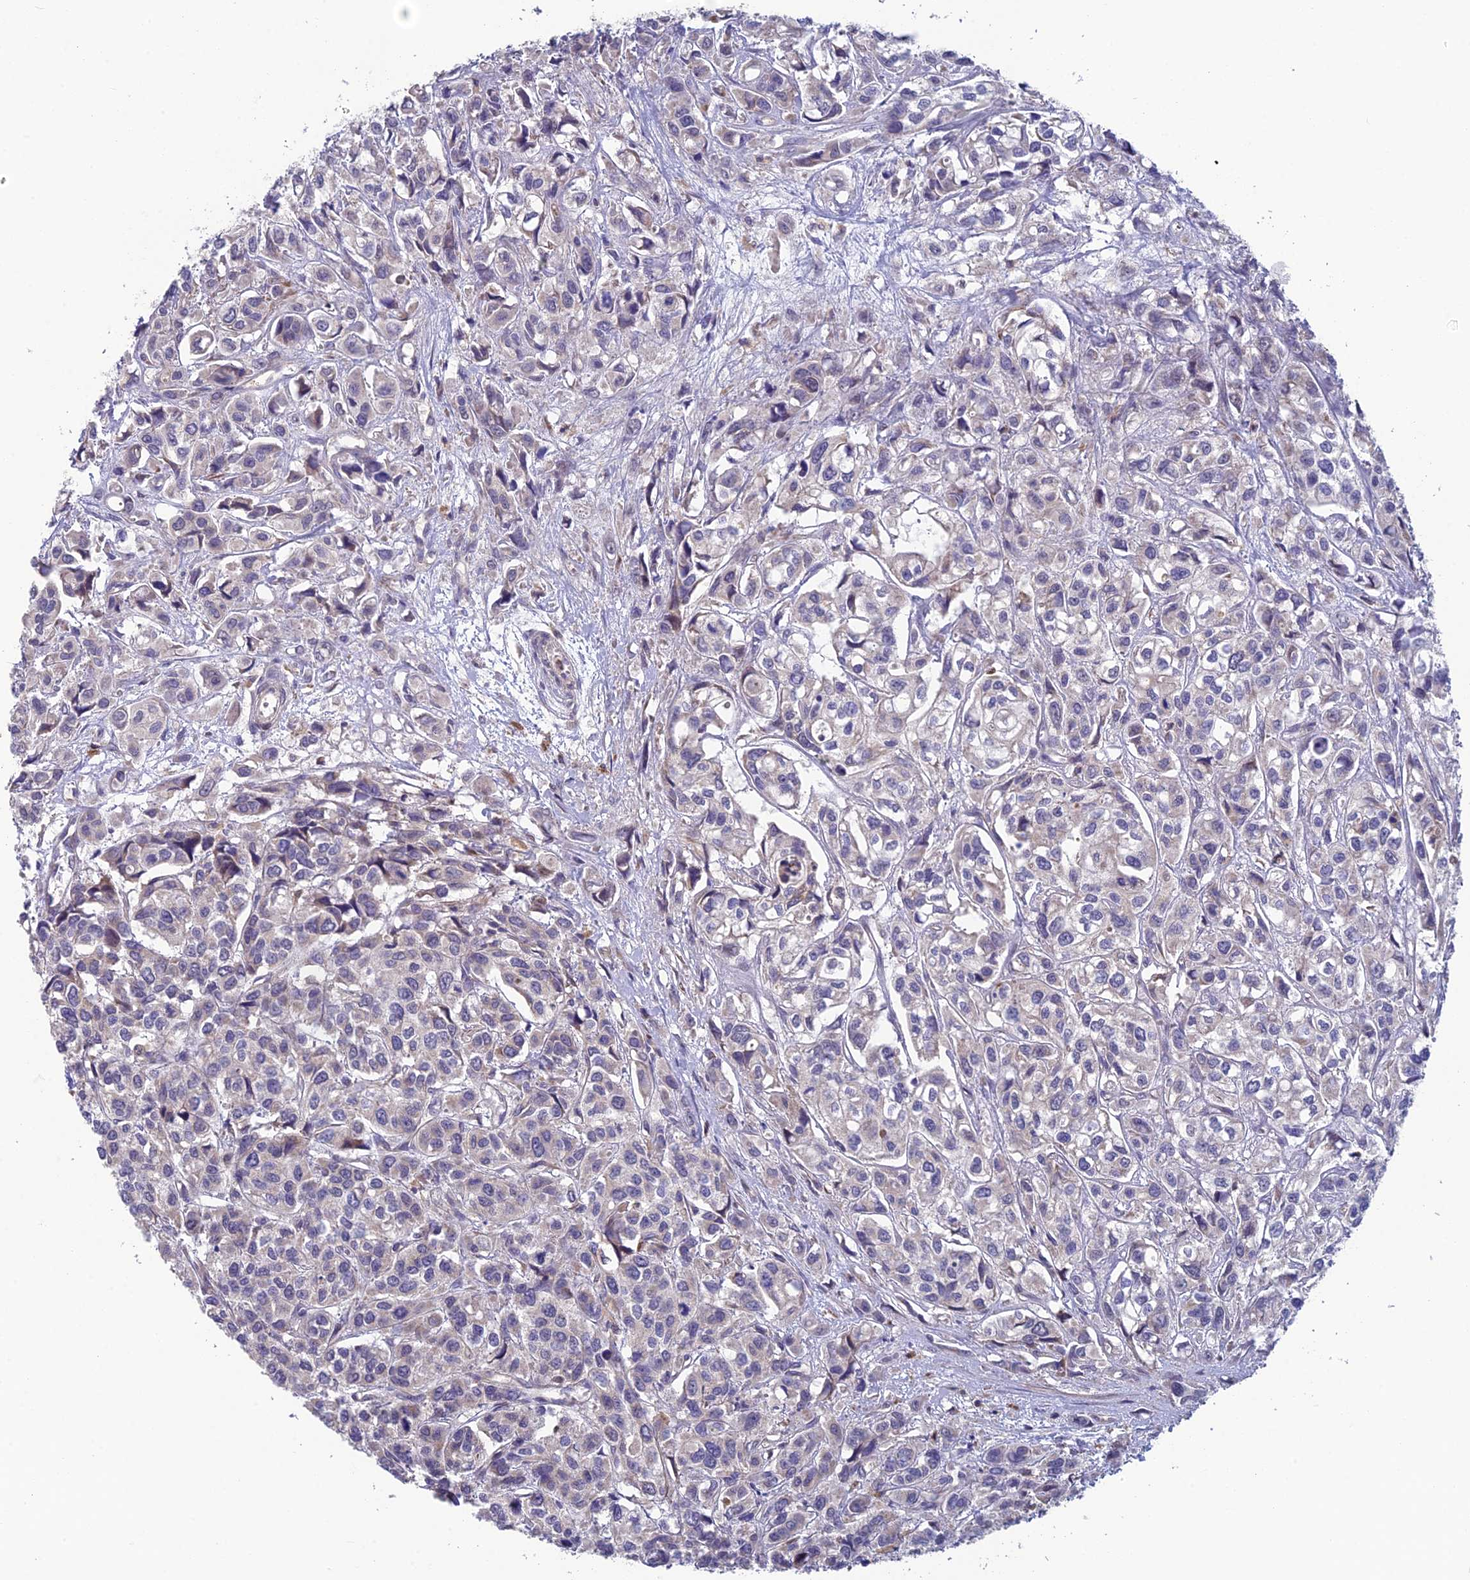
{"staining": {"intensity": "negative", "quantity": "none", "location": "none"}, "tissue": "urothelial cancer", "cell_type": "Tumor cells", "image_type": "cancer", "snomed": [{"axis": "morphology", "description": "Urothelial carcinoma, High grade"}, {"axis": "topography", "description": "Urinary bladder"}], "caption": "Urothelial cancer was stained to show a protein in brown. There is no significant staining in tumor cells.", "gene": "BLTP2", "patient": {"sex": "male", "age": 67}}